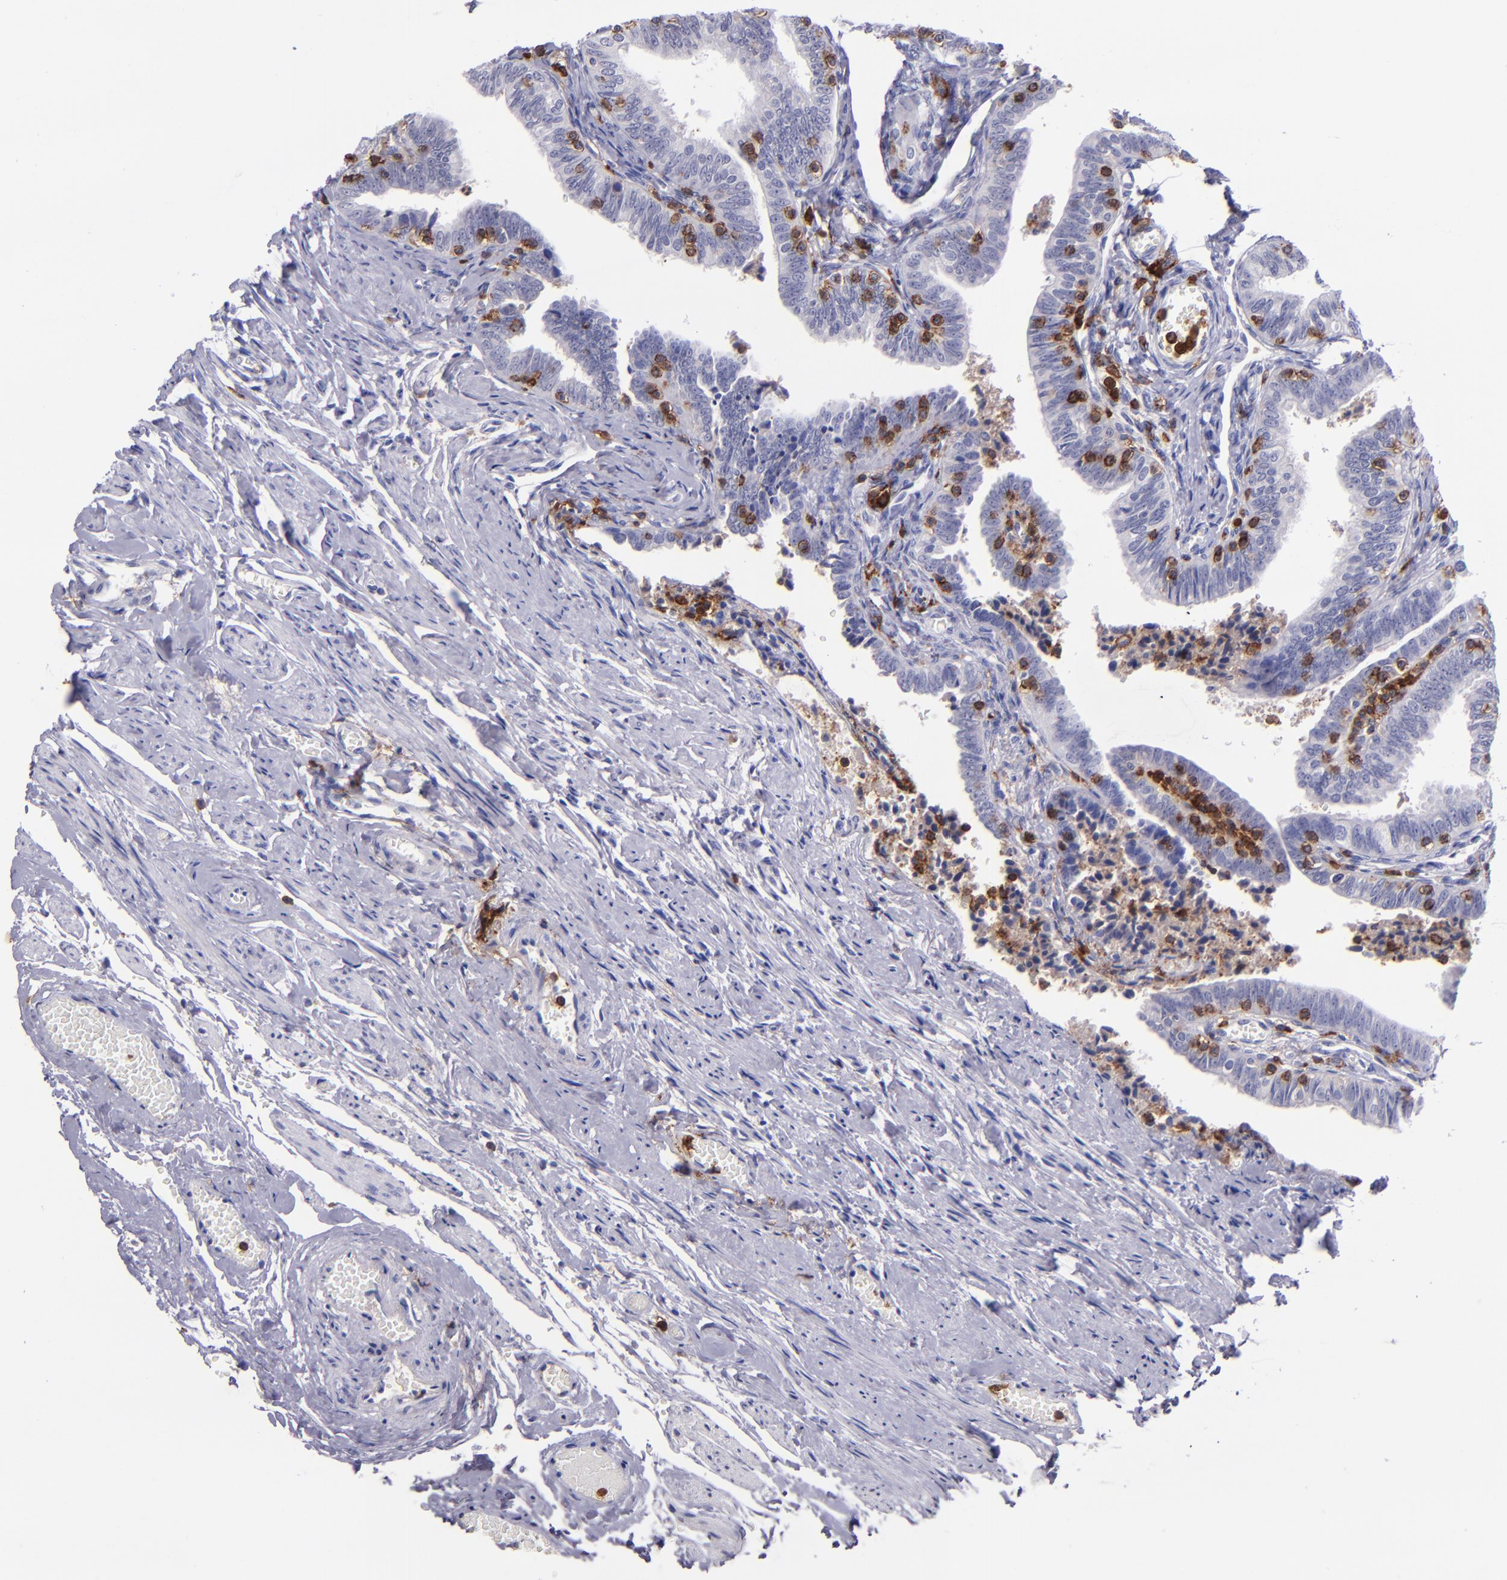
{"staining": {"intensity": "negative", "quantity": "none", "location": "none"}, "tissue": "fallopian tube", "cell_type": "Glandular cells", "image_type": "normal", "snomed": [{"axis": "morphology", "description": "Normal tissue, NOS"}, {"axis": "topography", "description": "Fallopian tube"}, {"axis": "topography", "description": "Ovary"}], "caption": "The micrograph displays no staining of glandular cells in unremarkable fallopian tube. Nuclei are stained in blue.", "gene": "ICAM3", "patient": {"sex": "female", "age": 69}}